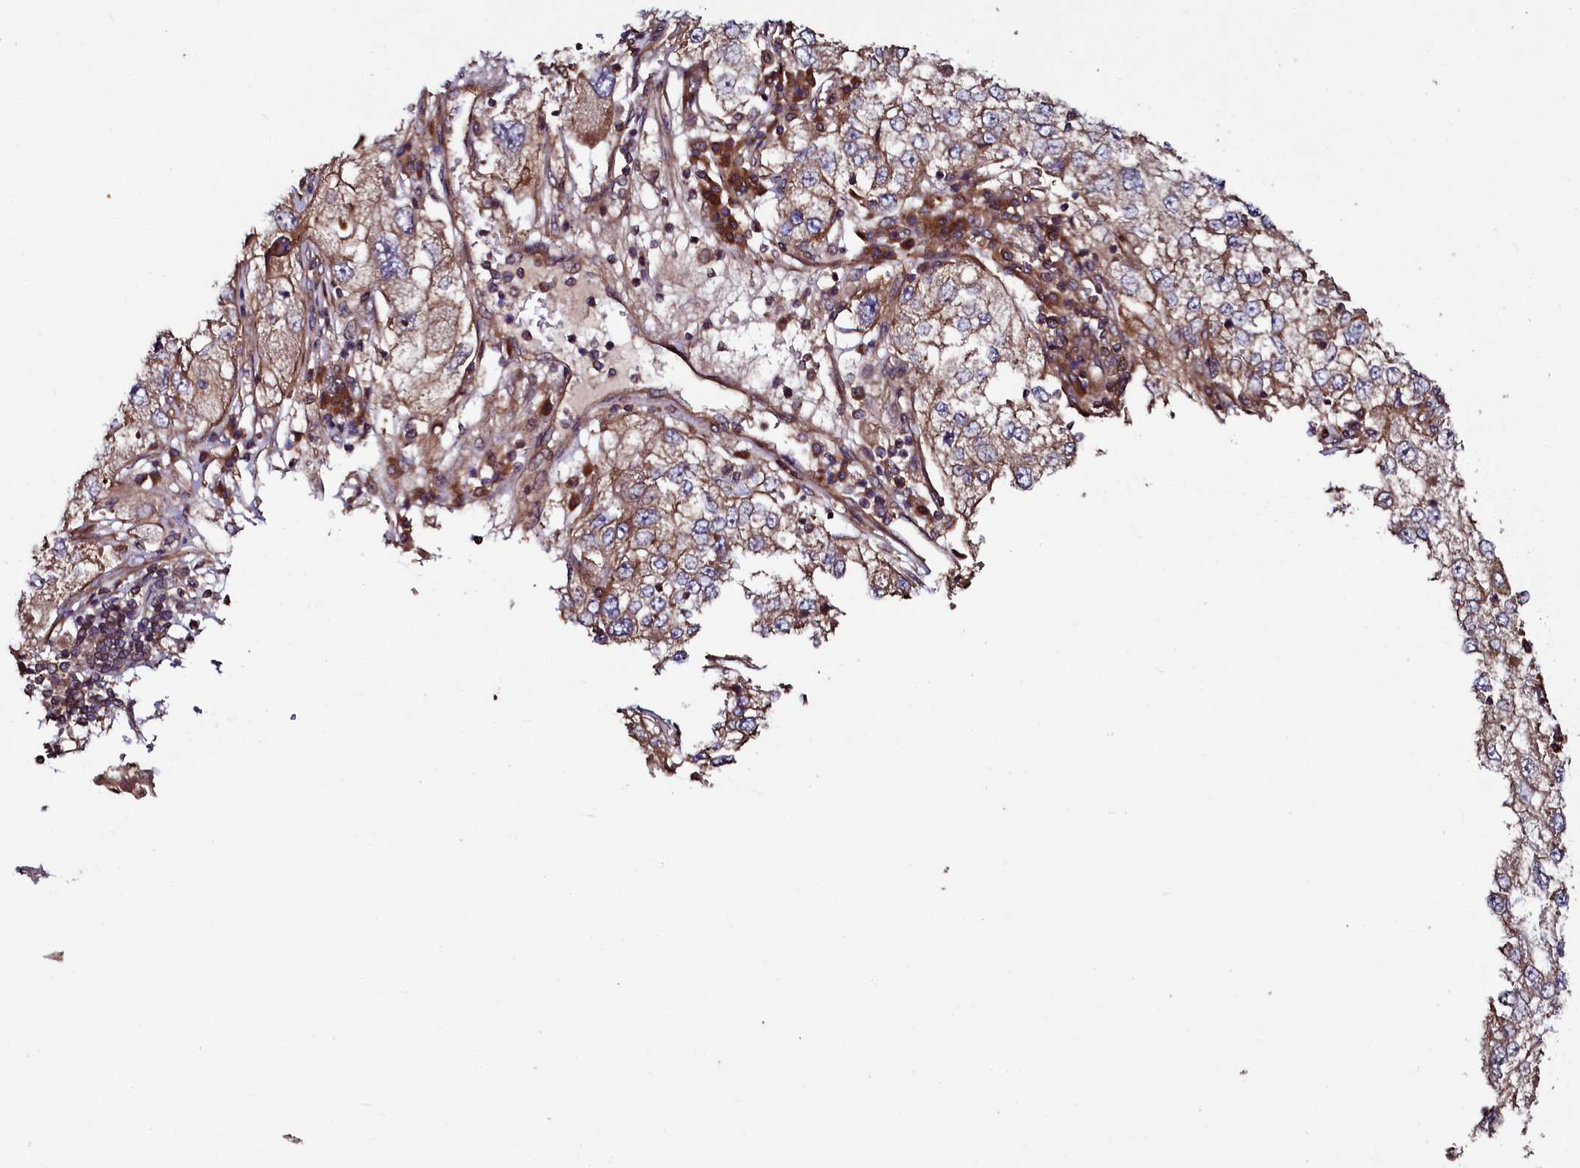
{"staining": {"intensity": "moderate", "quantity": "<25%", "location": "cytoplasmic/membranous"}, "tissue": "endometrial cancer", "cell_type": "Tumor cells", "image_type": "cancer", "snomed": [{"axis": "morphology", "description": "Adenocarcinoma, NOS"}, {"axis": "topography", "description": "Endometrium"}], "caption": "This is a micrograph of immunohistochemistry staining of endometrial adenocarcinoma, which shows moderate expression in the cytoplasmic/membranous of tumor cells.", "gene": "USPL1", "patient": {"sex": "female", "age": 49}}